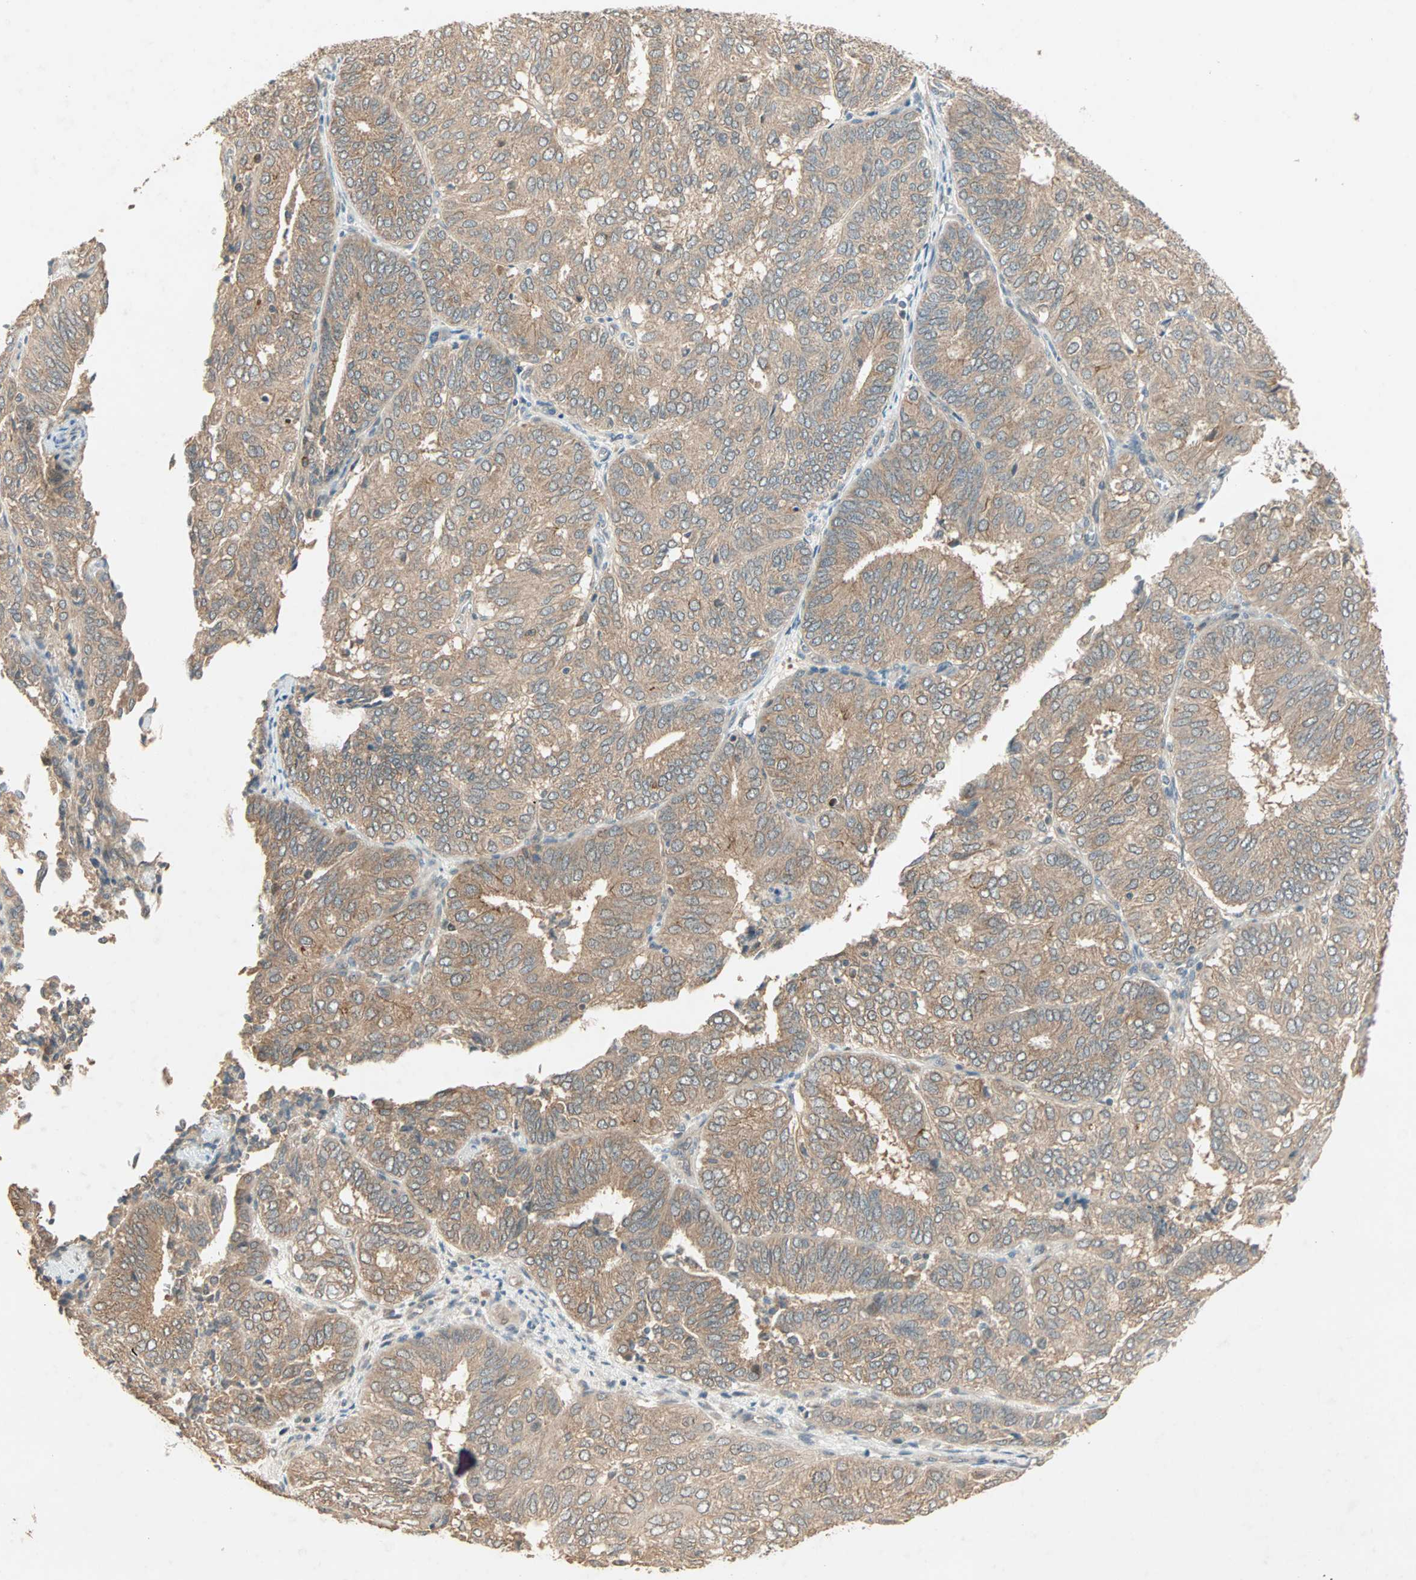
{"staining": {"intensity": "moderate", "quantity": ">75%", "location": "cytoplasmic/membranous"}, "tissue": "endometrial cancer", "cell_type": "Tumor cells", "image_type": "cancer", "snomed": [{"axis": "morphology", "description": "Adenocarcinoma, NOS"}, {"axis": "topography", "description": "Uterus"}], "caption": "Immunohistochemical staining of human endometrial cancer (adenocarcinoma) displays moderate cytoplasmic/membranous protein positivity in approximately >75% of tumor cells. The staining is performed using DAB (3,3'-diaminobenzidine) brown chromogen to label protein expression. The nuclei are counter-stained blue using hematoxylin.", "gene": "TTF2", "patient": {"sex": "female", "age": 60}}